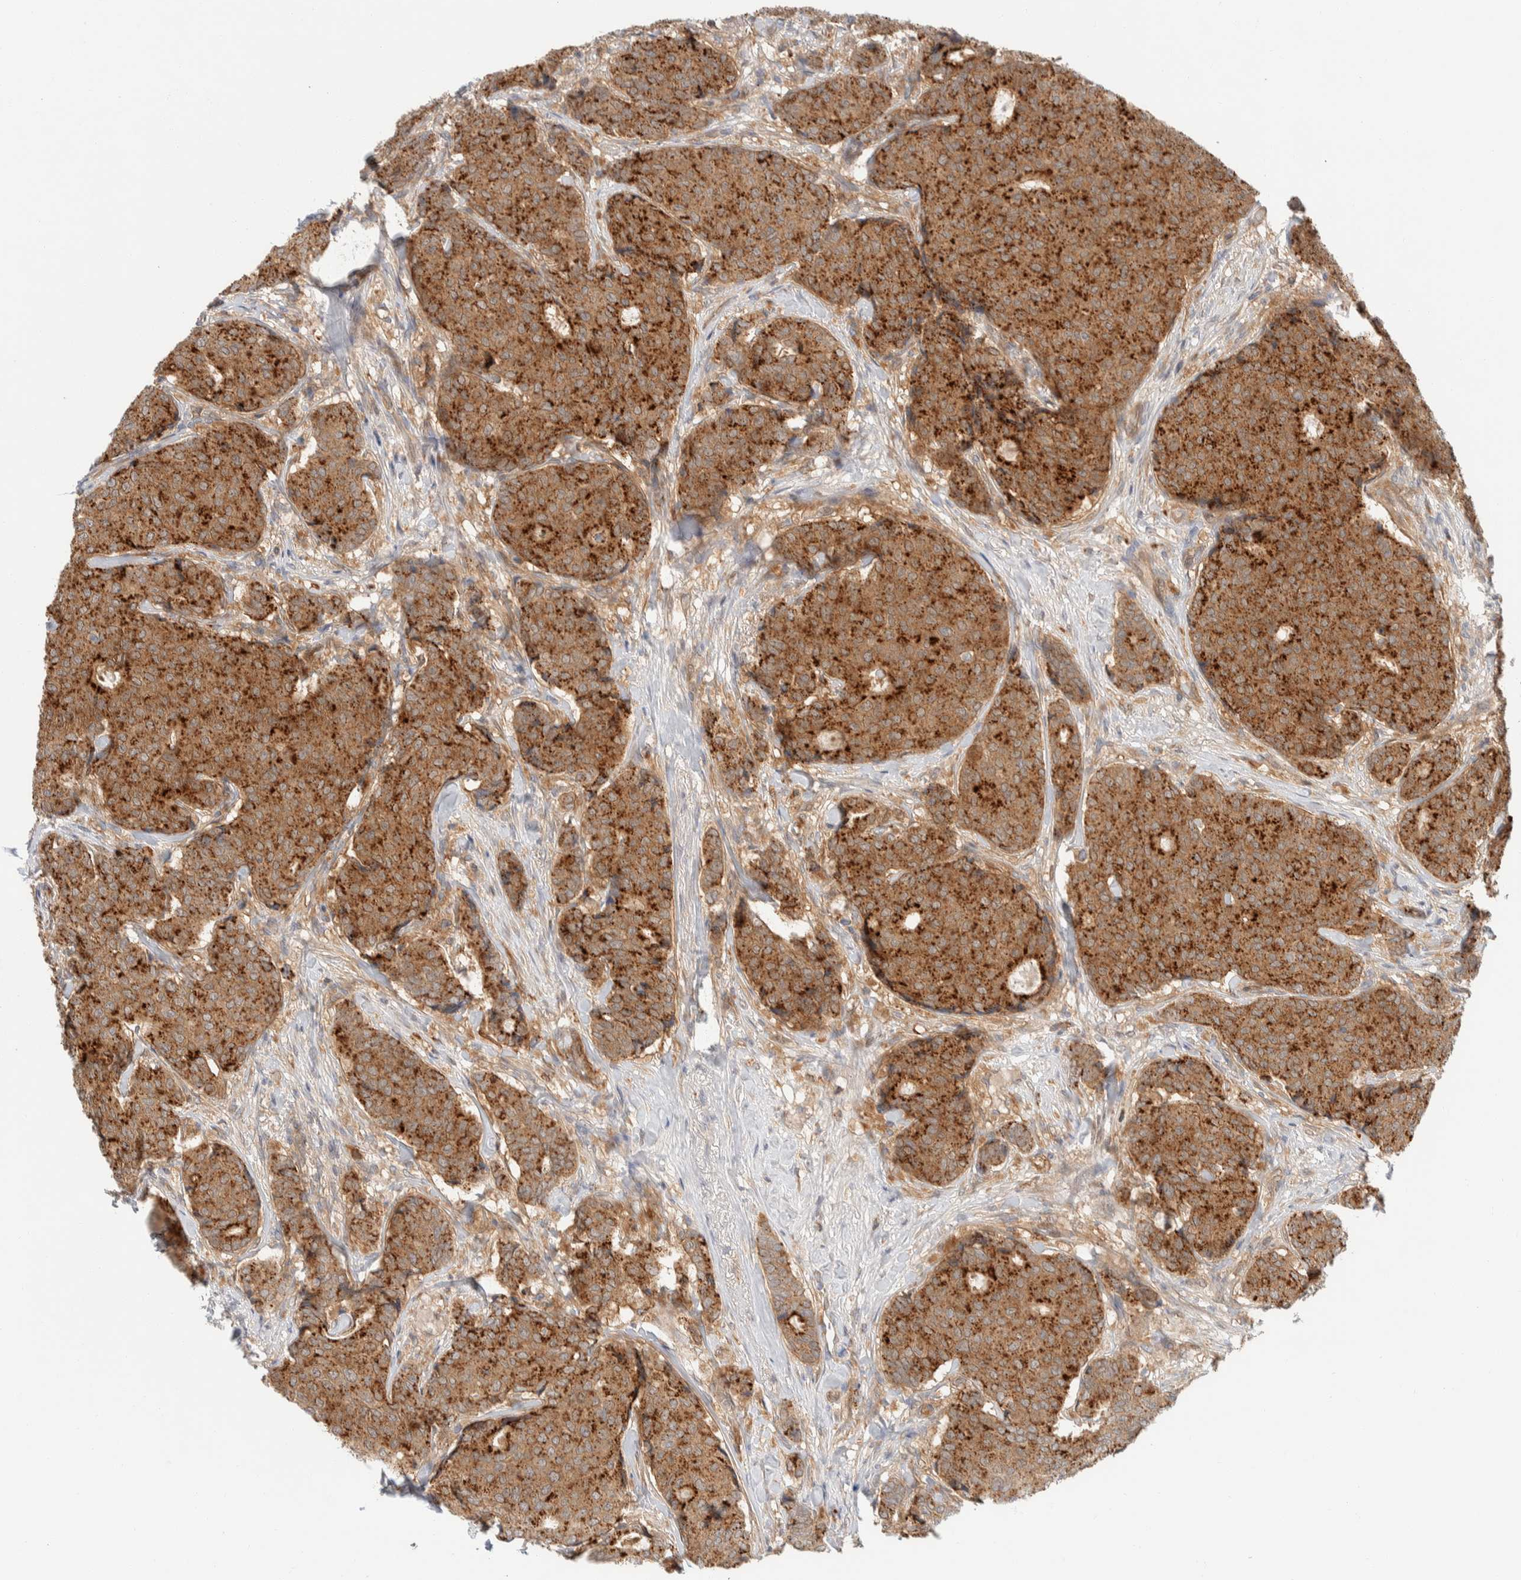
{"staining": {"intensity": "strong", "quantity": ">75%", "location": "cytoplasmic/membranous"}, "tissue": "breast cancer", "cell_type": "Tumor cells", "image_type": "cancer", "snomed": [{"axis": "morphology", "description": "Duct carcinoma"}, {"axis": "topography", "description": "Breast"}], "caption": "Human breast invasive ductal carcinoma stained for a protein (brown) exhibits strong cytoplasmic/membranous positive expression in approximately >75% of tumor cells.", "gene": "GCLM", "patient": {"sex": "female", "age": 75}}